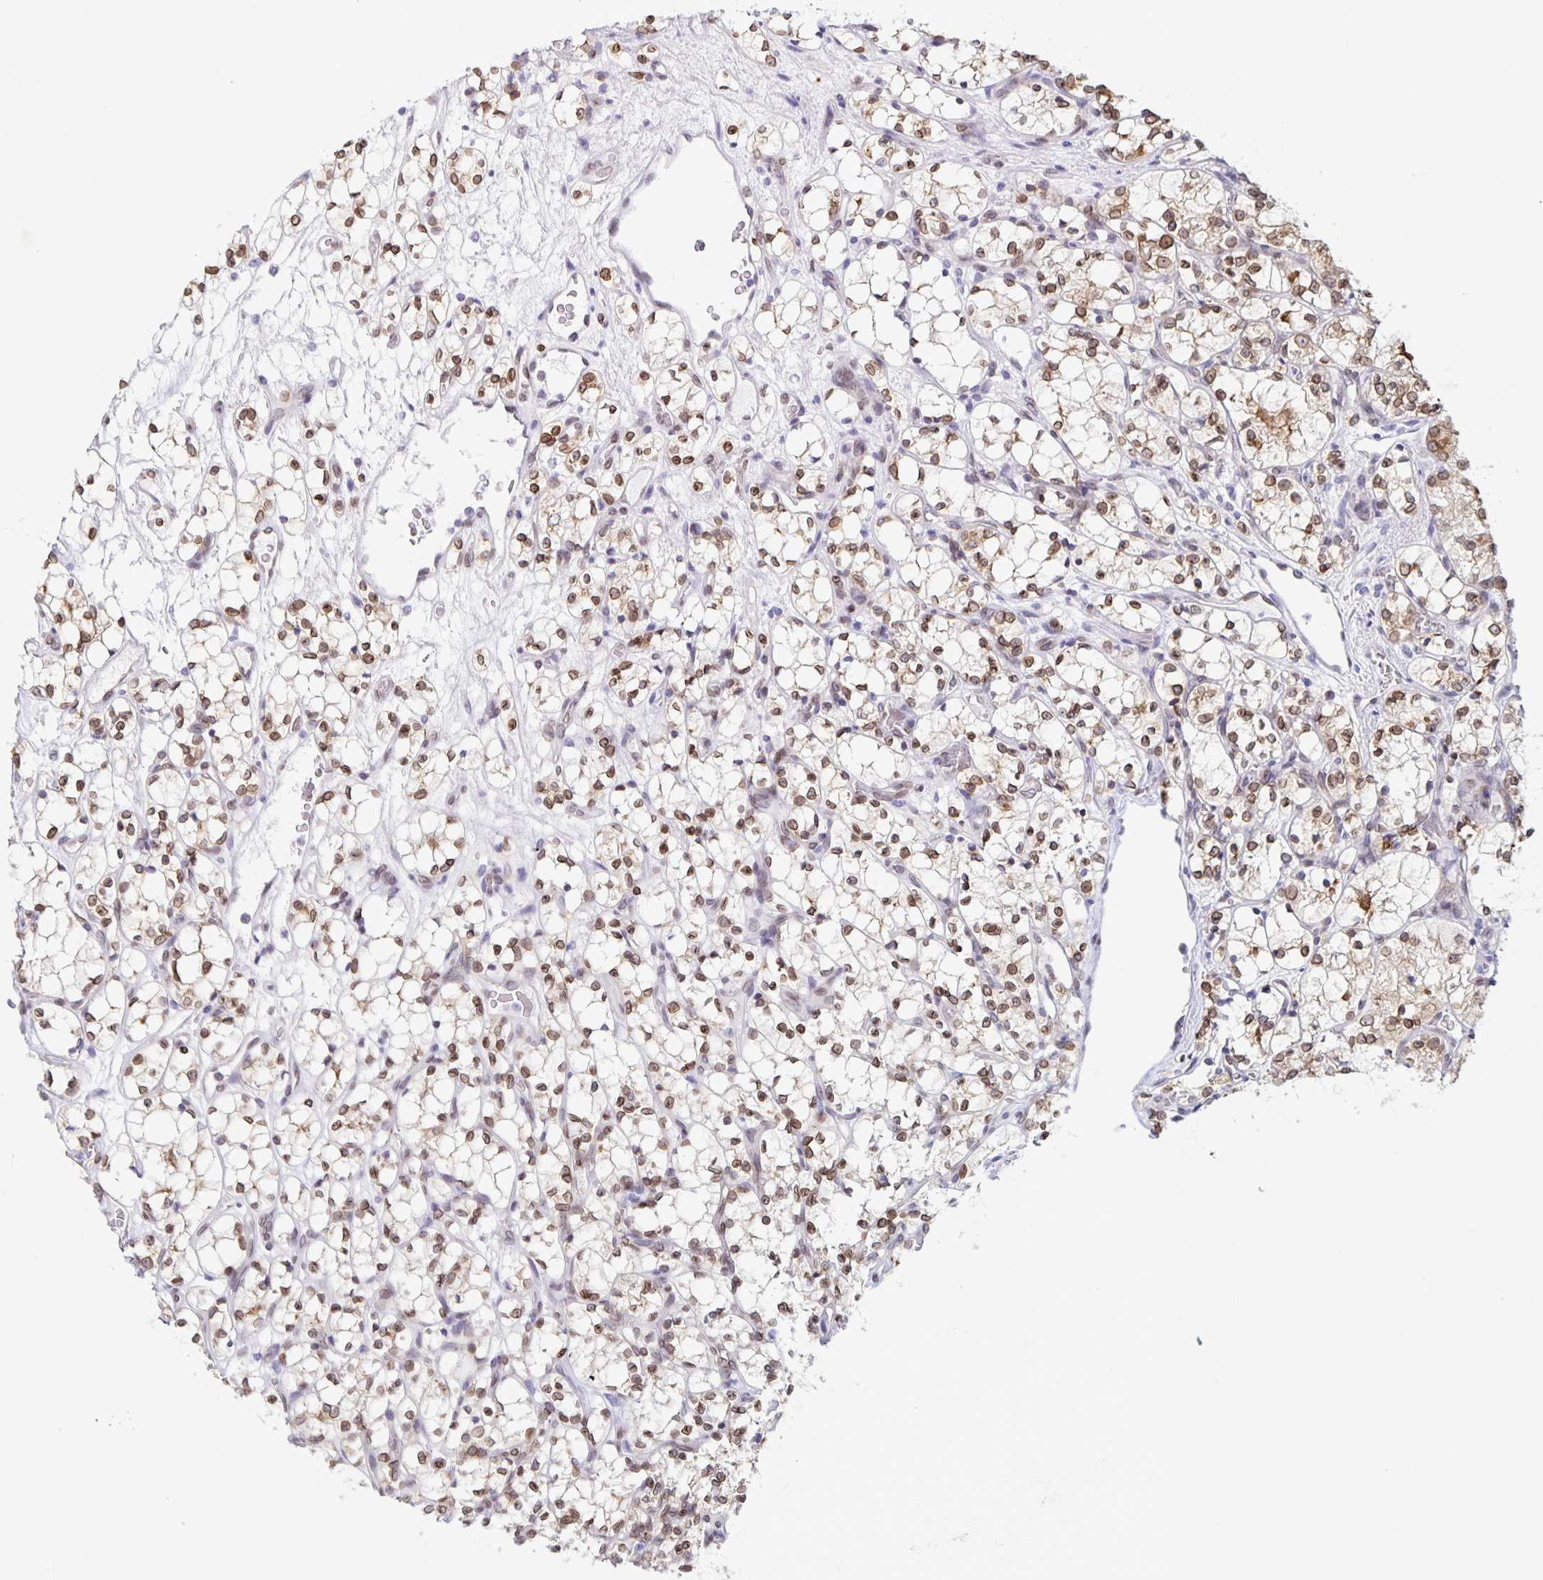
{"staining": {"intensity": "moderate", "quantity": ">75%", "location": "cytoplasmic/membranous,nuclear"}, "tissue": "renal cancer", "cell_type": "Tumor cells", "image_type": "cancer", "snomed": [{"axis": "morphology", "description": "Adenocarcinoma, NOS"}, {"axis": "topography", "description": "Kidney"}], "caption": "Human adenocarcinoma (renal) stained with a brown dye exhibits moderate cytoplasmic/membranous and nuclear positive staining in approximately >75% of tumor cells.", "gene": "SYNE2", "patient": {"sex": "female", "age": 69}}